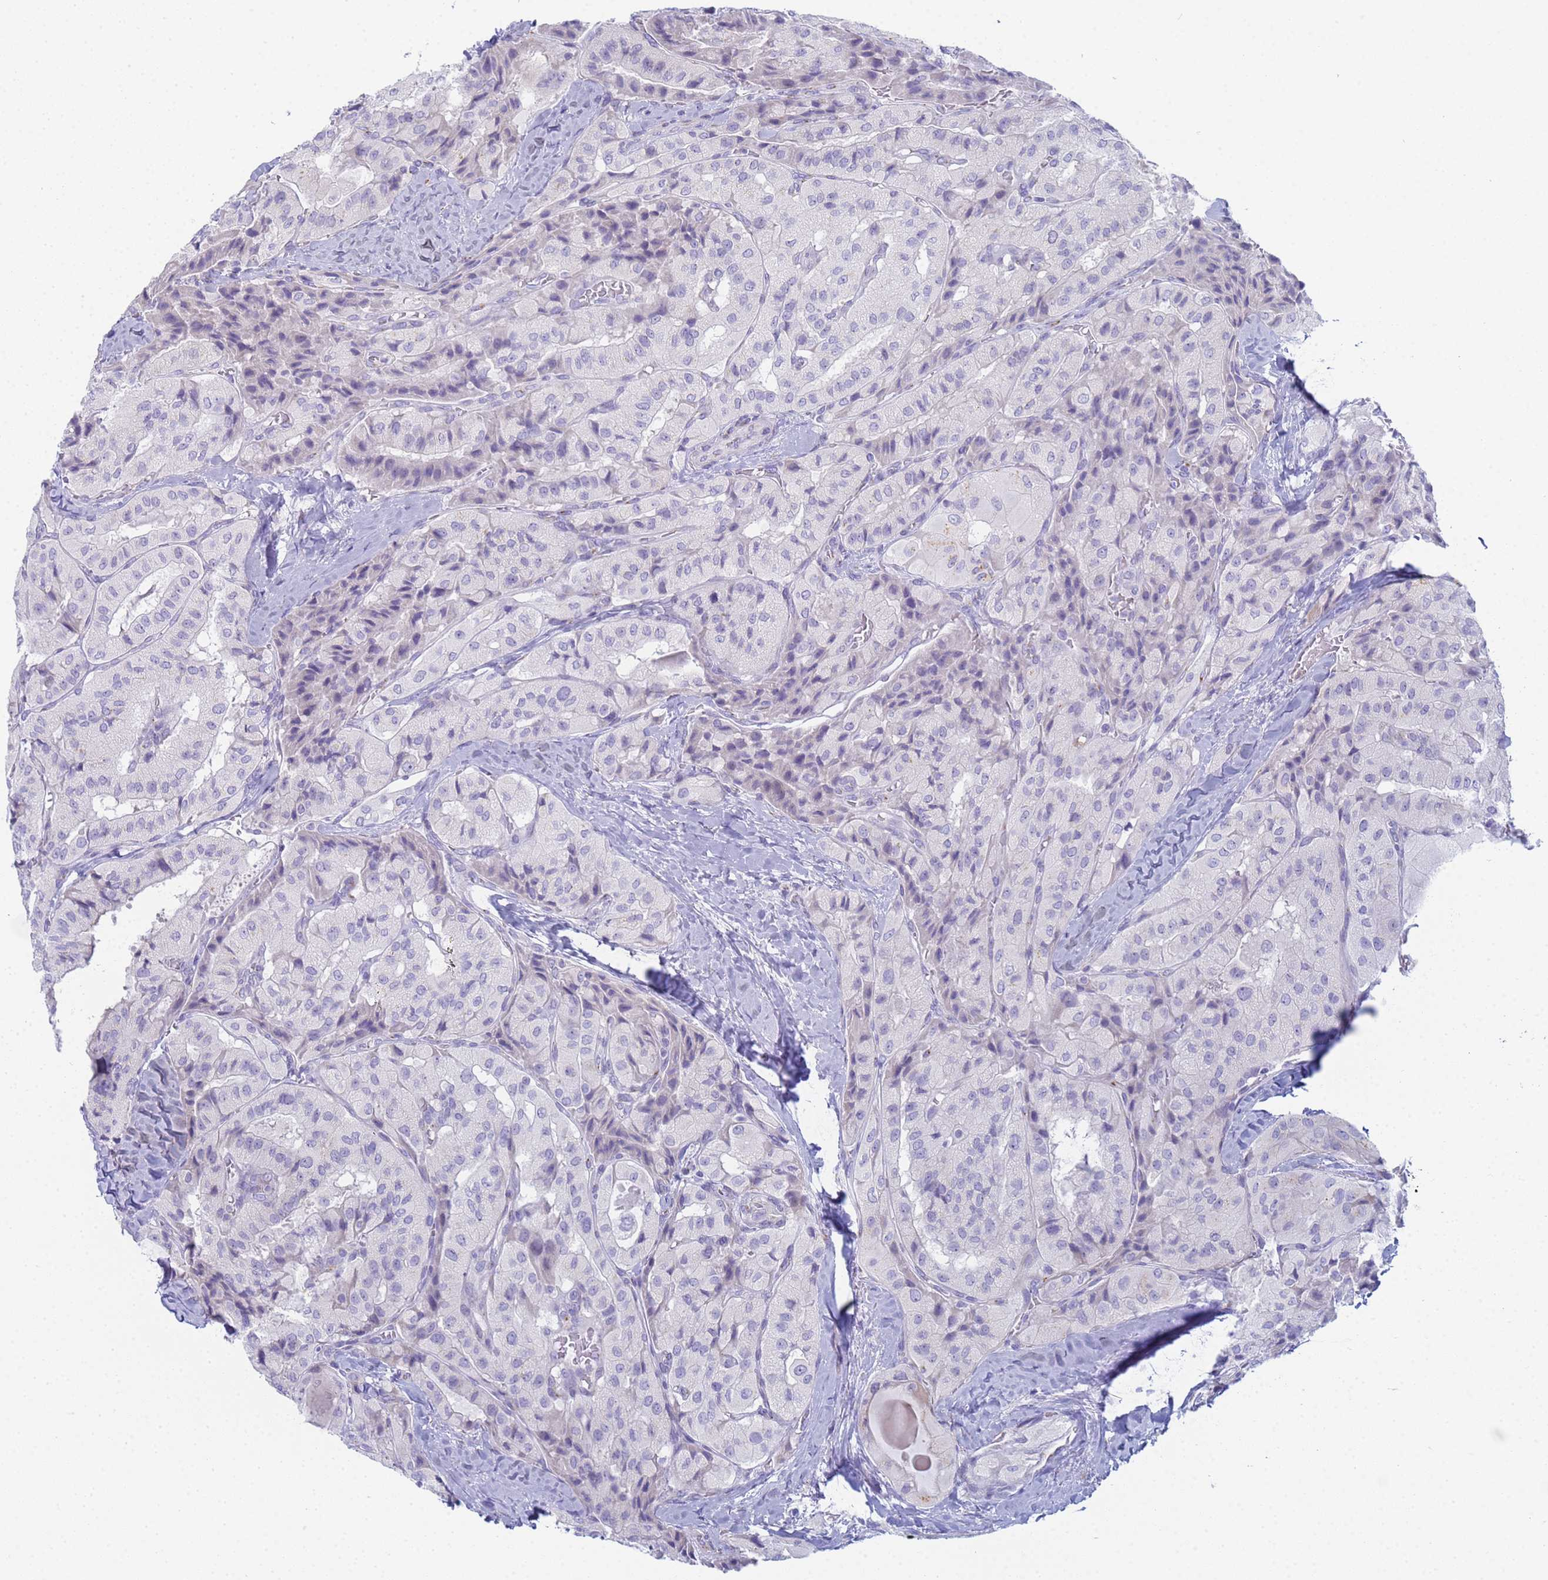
{"staining": {"intensity": "negative", "quantity": "none", "location": "none"}, "tissue": "thyroid cancer", "cell_type": "Tumor cells", "image_type": "cancer", "snomed": [{"axis": "morphology", "description": "Normal tissue, NOS"}, {"axis": "morphology", "description": "Papillary adenocarcinoma, NOS"}, {"axis": "topography", "description": "Thyroid gland"}], "caption": "High magnification brightfield microscopy of papillary adenocarcinoma (thyroid) stained with DAB (3,3'-diaminobenzidine) (brown) and counterstained with hematoxylin (blue): tumor cells show no significant staining. The staining was performed using DAB to visualize the protein expression in brown, while the nuclei were stained in blue with hematoxylin (Magnification: 20x).", "gene": "CR1", "patient": {"sex": "female", "age": 59}}